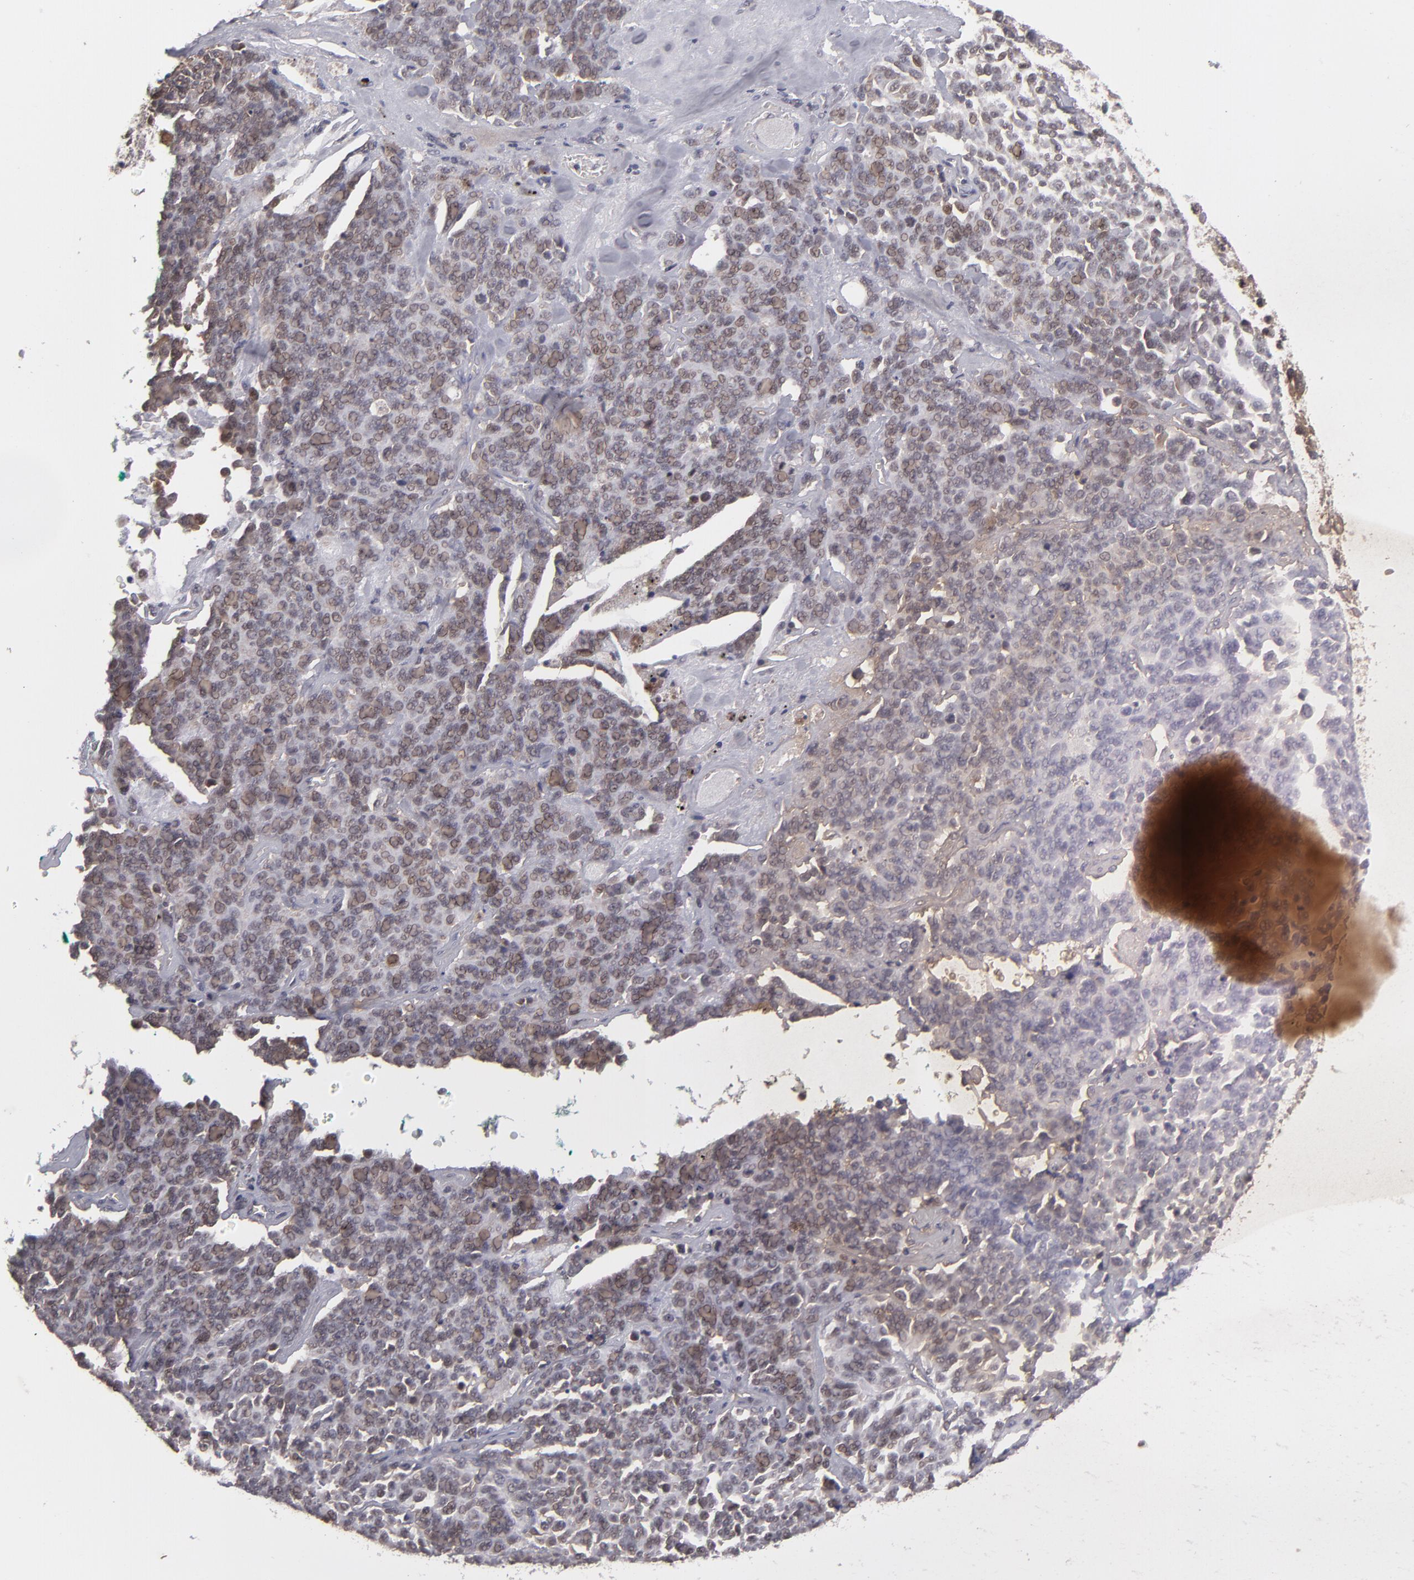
{"staining": {"intensity": "weak", "quantity": ">75%", "location": "cytoplasmic/membranous,nuclear"}, "tissue": "lung cancer", "cell_type": "Tumor cells", "image_type": "cancer", "snomed": [{"axis": "morphology", "description": "Neoplasm, malignant, NOS"}, {"axis": "topography", "description": "Lung"}], "caption": "Tumor cells display weak cytoplasmic/membranous and nuclear expression in about >75% of cells in lung cancer.", "gene": "TYMS", "patient": {"sex": "female", "age": 58}}